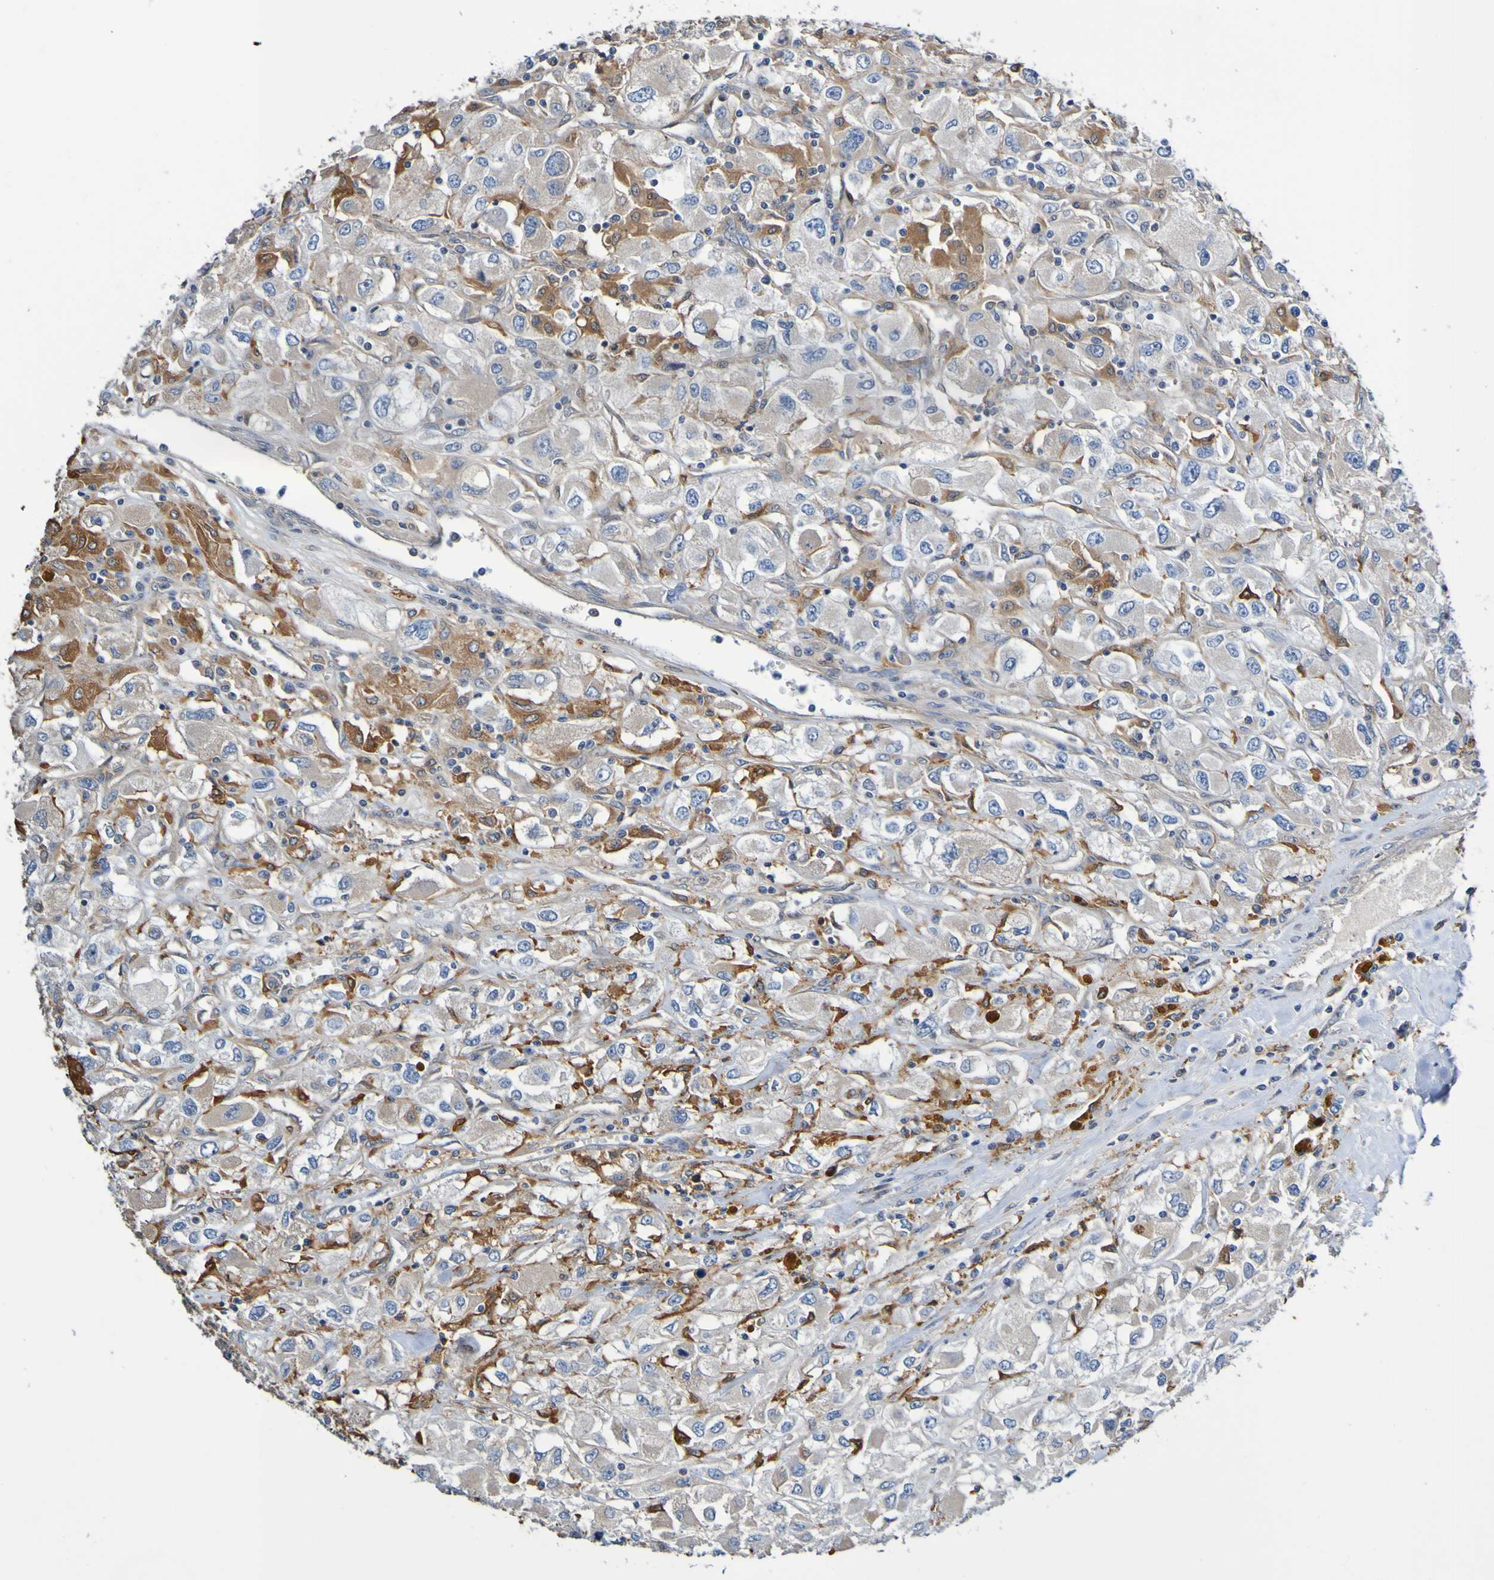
{"staining": {"intensity": "moderate", "quantity": ">75%", "location": "cytoplasmic/membranous"}, "tissue": "renal cancer", "cell_type": "Tumor cells", "image_type": "cancer", "snomed": [{"axis": "morphology", "description": "Adenocarcinoma, NOS"}, {"axis": "topography", "description": "Kidney"}], "caption": "Immunohistochemistry (IHC) image of human renal adenocarcinoma stained for a protein (brown), which exhibits medium levels of moderate cytoplasmic/membranous positivity in approximately >75% of tumor cells.", "gene": "METAP2", "patient": {"sex": "female", "age": 52}}